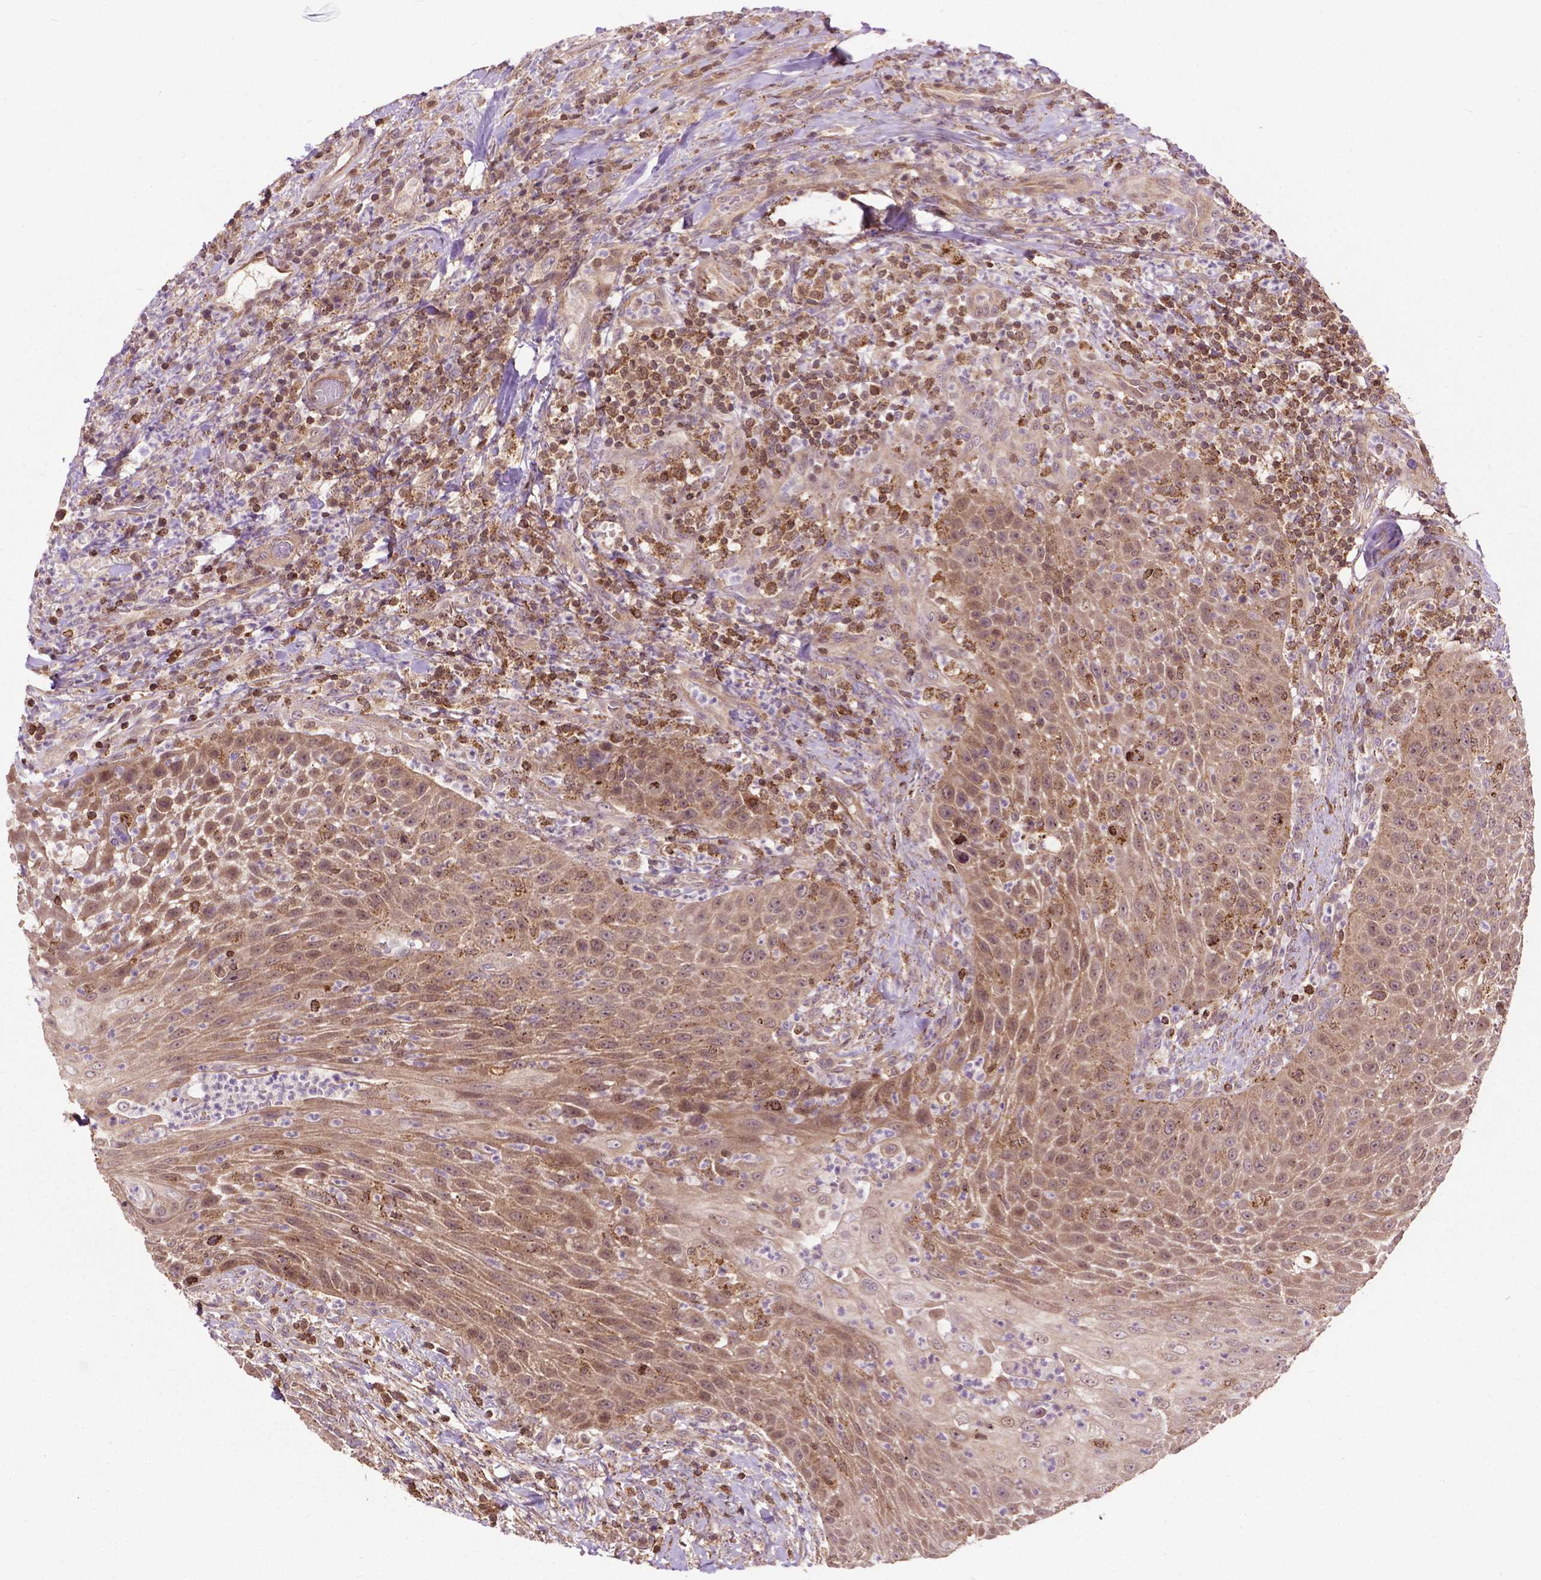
{"staining": {"intensity": "moderate", "quantity": ">75%", "location": "cytoplasmic/membranous"}, "tissue": "head and neck cancer", "cell_type": "Tumor cells", "image_type": "cancer", "snomed": [{"axis": "morphology", "description": "Squamous cell carcinoma, NOS"}, {"axis": "topography", "description": "Head-Neck"}], "caption": "Immunohistochemistry (IHC) photomicrograph of neoplastic tissue: head and neck cancer stained using IHC demonstrates medium levels of moderate protein expression localized specifically in the cytoplasmic/membranous of tumor cells, appearing as a cytoplasmic/membranous brown color.", "gene": "CHMP4A", "patient": {"sex": "male", "age": 69}}